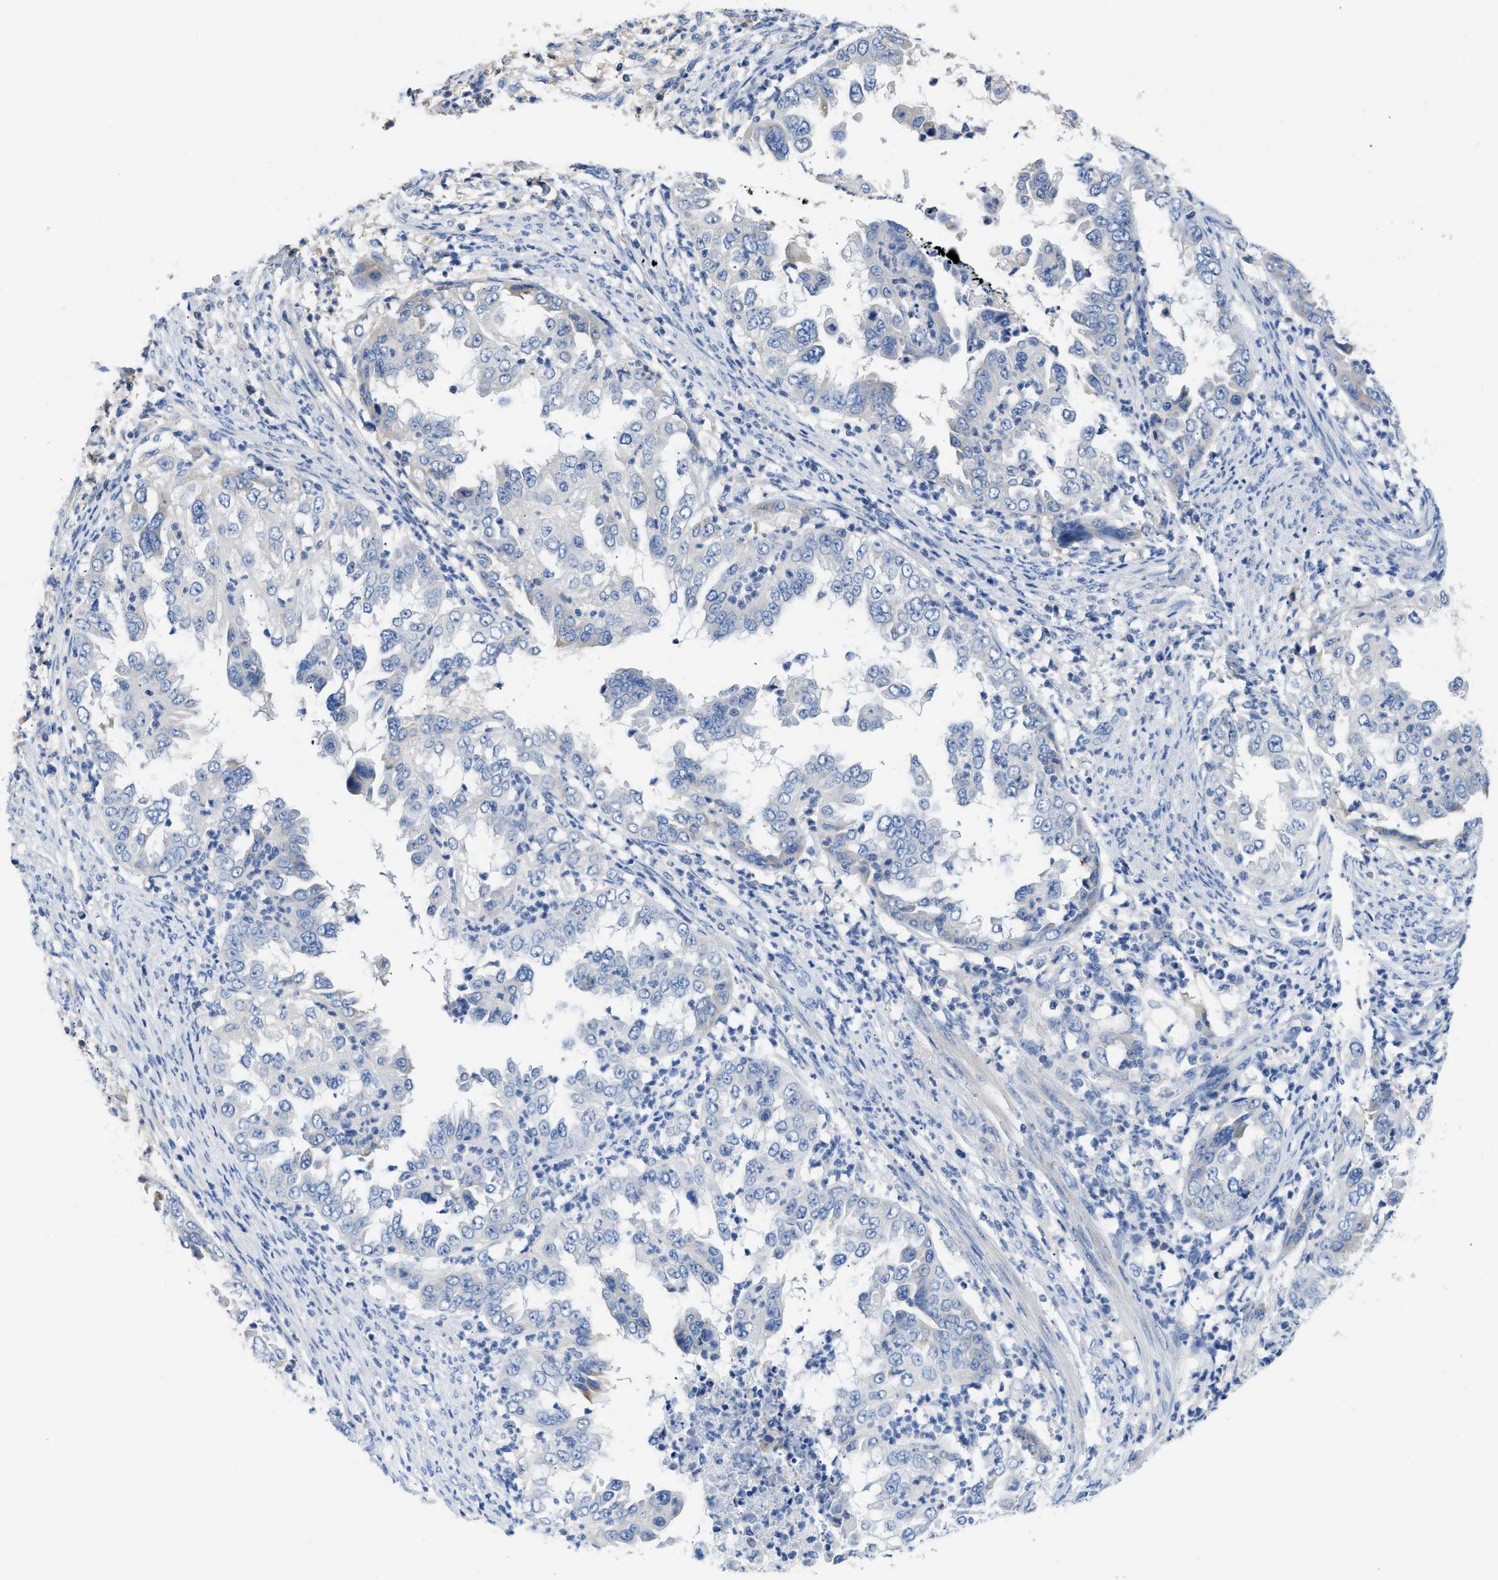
{"staining": {"intensity": "negative", "quantity": "none", "location": "none"}, "tissue": "endometrial cancer", "cell_type": "Tumor cells", "image_type": "cancer", "snomed": [{"axis": "morphology", "description": "Adenocarcinoma, NOS"}, {"axis": "topography", "description": "Endometrium"}], "caption": "Endometrial adenocarcinoma was stained to show a protein in brown. There is no significant staining in tumor cells.", "gene": "C1S", "patient": {"sex": "female", "age": 85}}